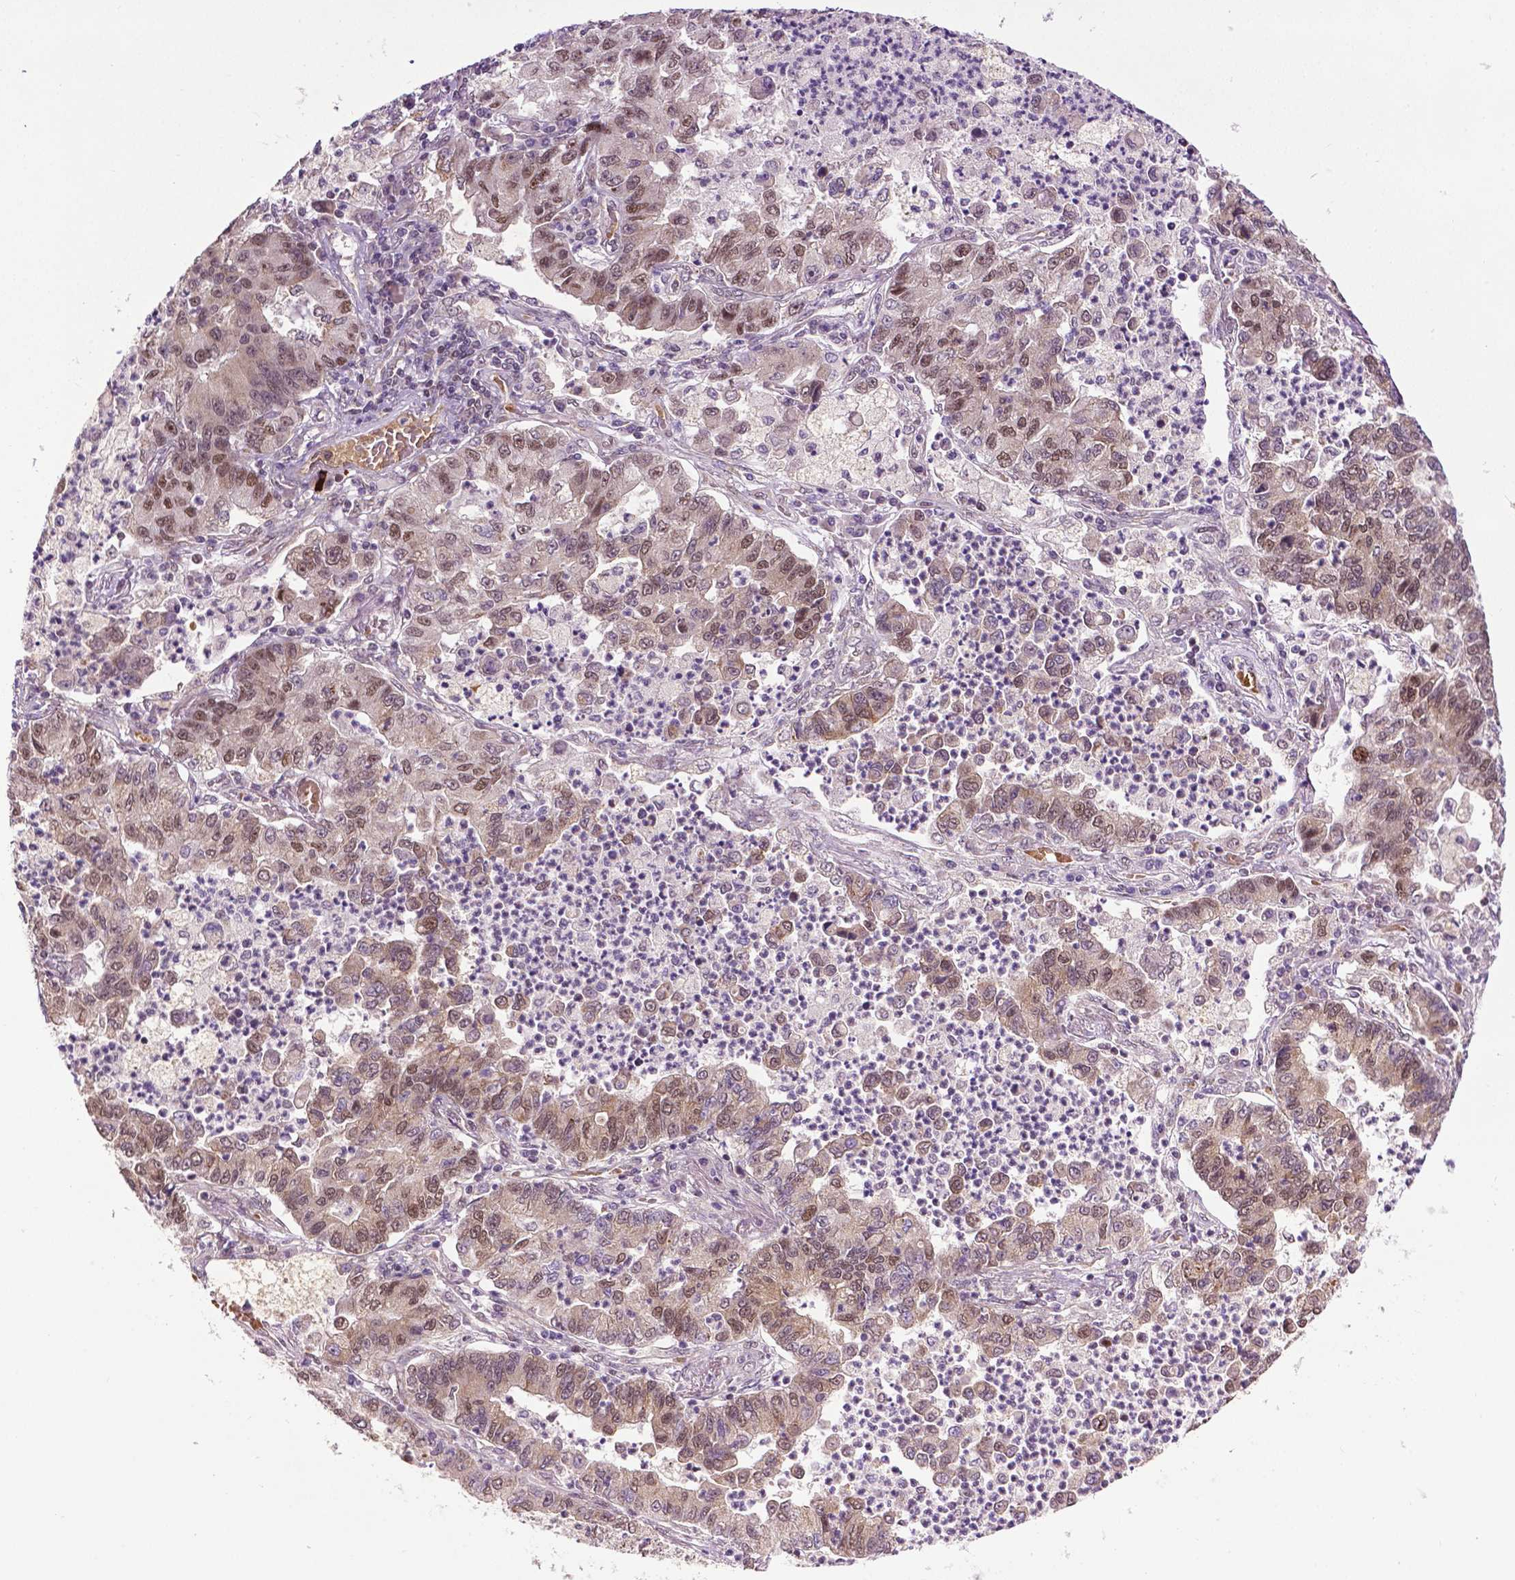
{"staining": {"intensity": "weak", "quantity": ">75%", "location": "cytoplasmic/membranous,nuclear"}, "tissue": "lung cancer", "cell_type": "Tumor cells", "image_type": "cancer", "snomed": [{"axis": "morphology", "description": "Adenocarcinoma, NOS"}, {"axis": "topography", "description": "Lung"}], "caption": "This photomicrograph exhibits lung cancer stained with immunohistochemistry to label a protein in brown. The cytoplasmic/membranous and nuclear of tumor cells show weak positivity for the protein. Nuclei are counter-stained blue.", "gene": "ZNF41", "patient": {"sex": "female", "age": 57}}